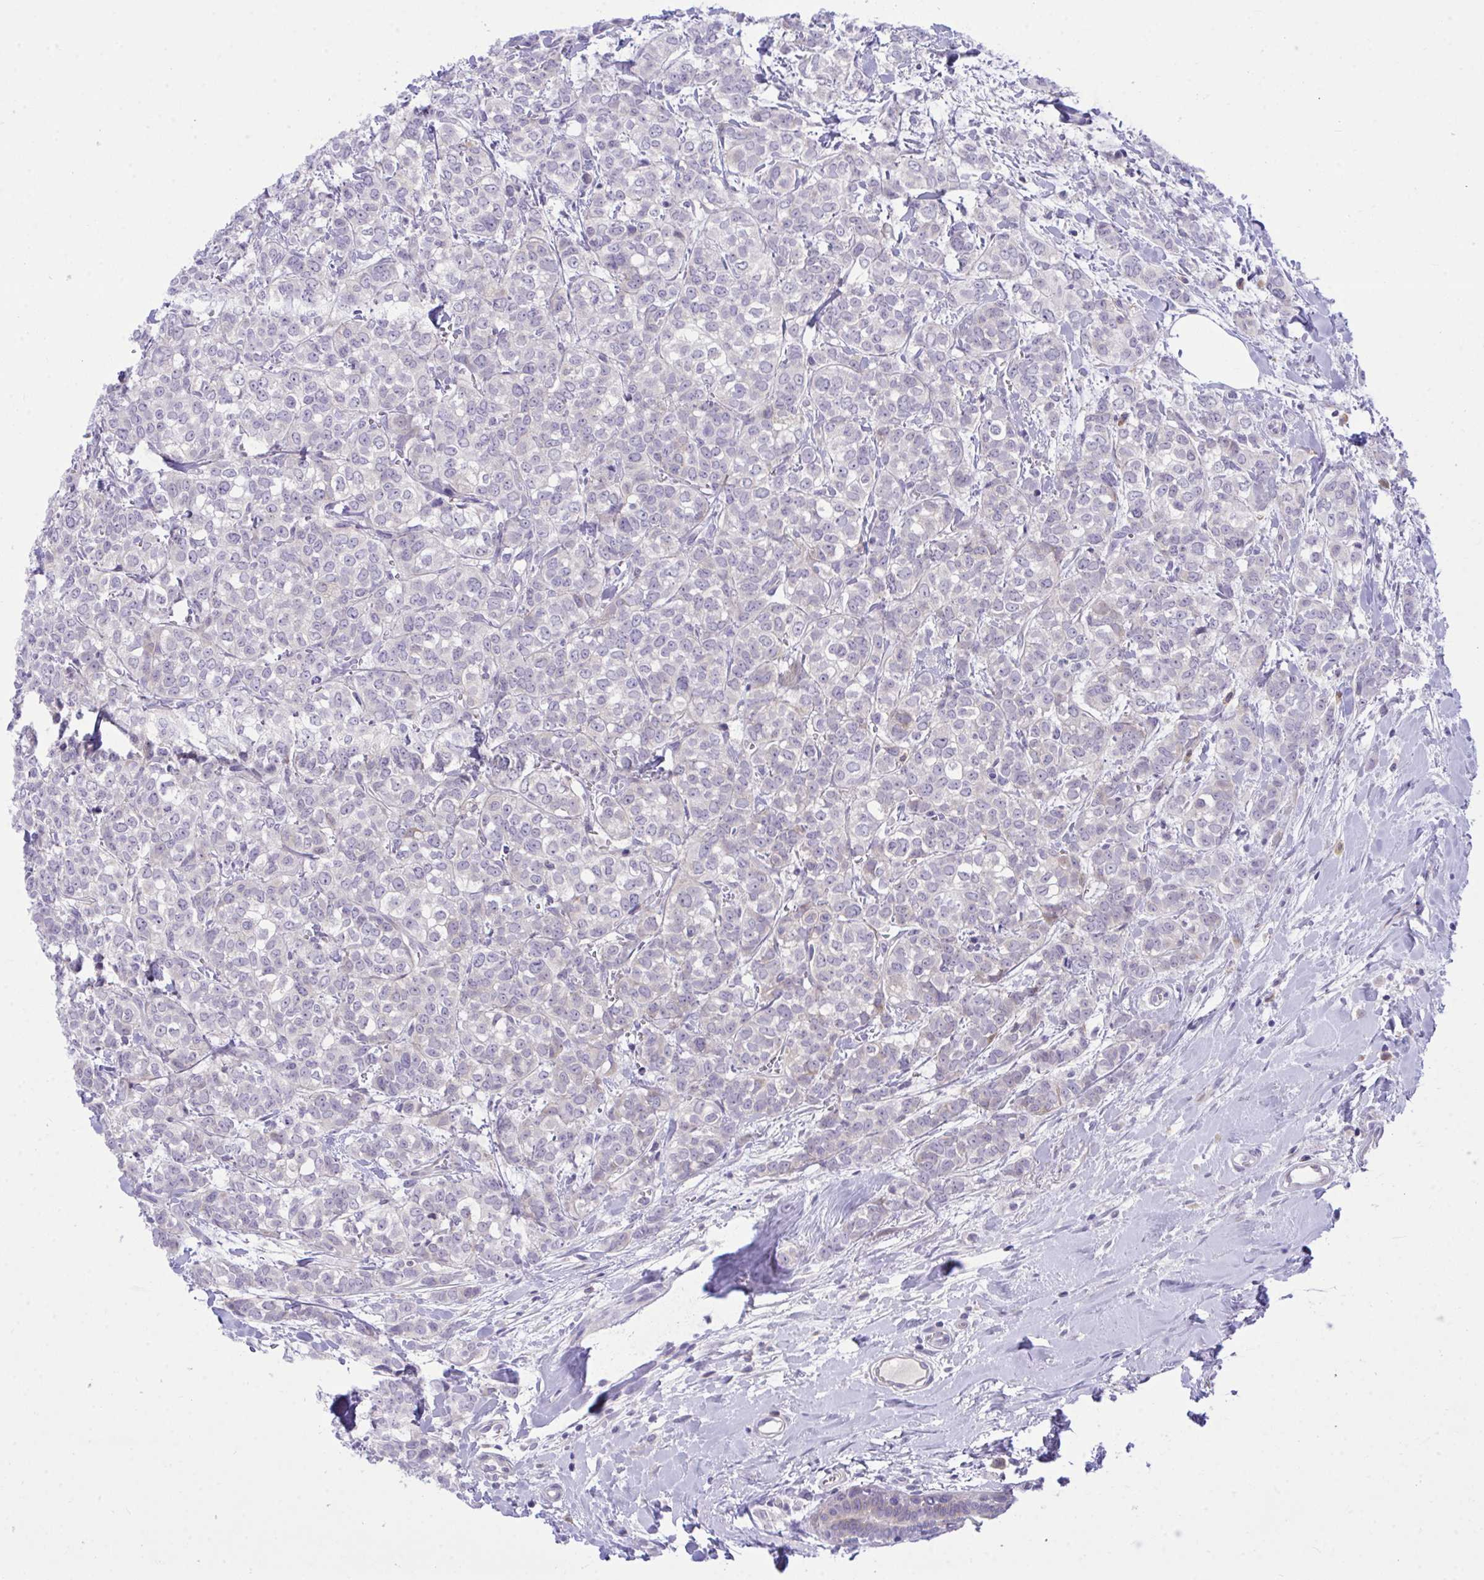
{"staining": {"intensity": "negative", "quantity": "none", "location": "none"}, "tissue": "breast cancer", "cell_type": "Tumor cells", "image_type": "cancer", "snomed": [{"axis": "morphology", "description": "Duct carcinoma"}, {"axis": "topography", "description": "Breast"}], "caption": "Immunohistochemistry of infiltrating ductal carcinoma (breast) shows no expression in tumor cells.", "gene": "MED9", "patient": {"sex": "female", "age": 61}}